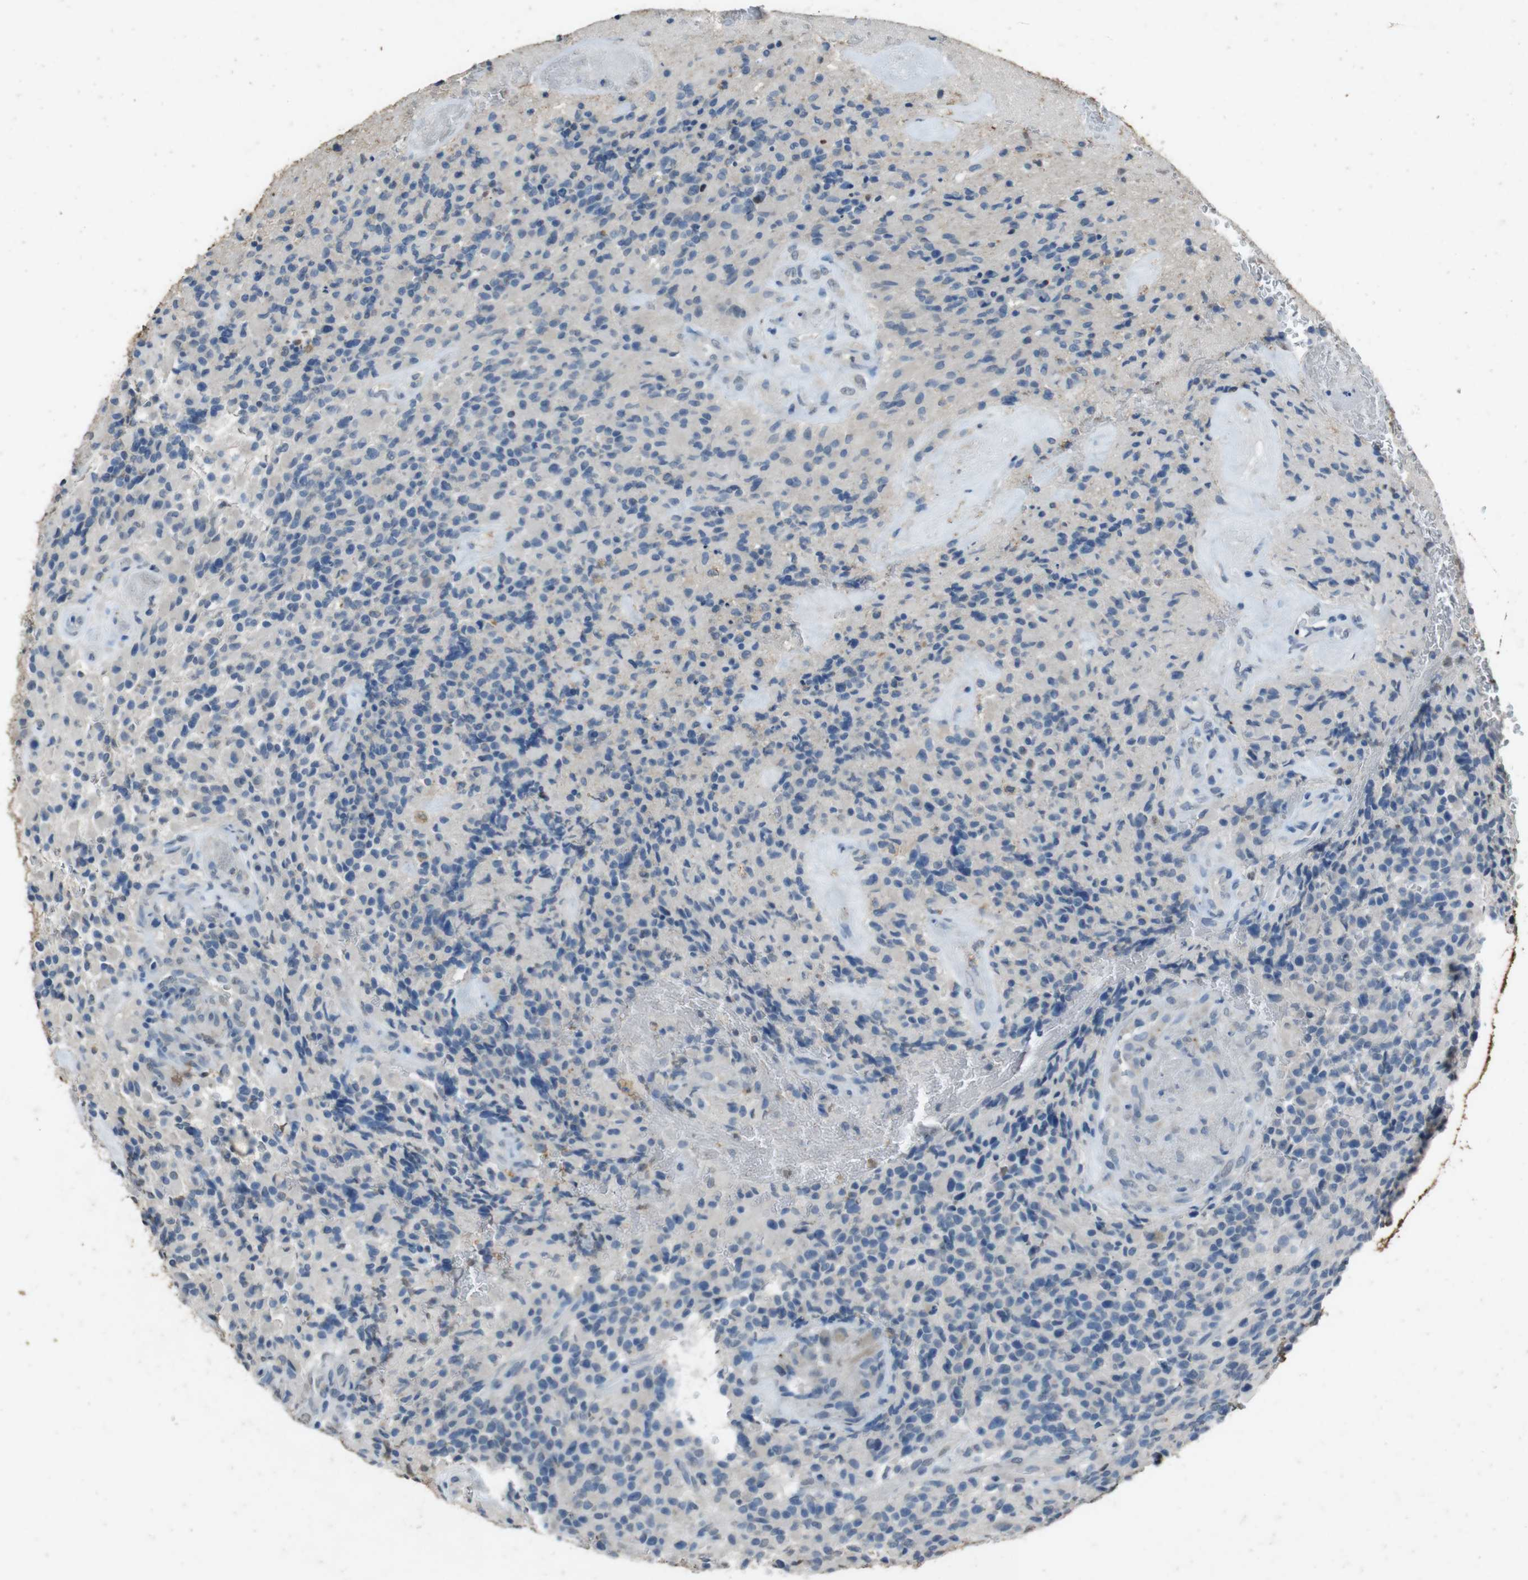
{"staining": {"intensity": "negative", "quantity": "none", "location": "none"}, "tissue": "glioma", "cell_type": "Tumor cells", "image_type": "cancer", "snomed": [{"axis": "morphology", "description": "Glioma, malignant, High grade"}, {"axis": "topography", "description": "Brain"}], "caption": "This is a photomicrograph of immunohistochemistry staining of glioma, which shows no staining in tumor cells. The staining is performed using DAB (3,3'-diaminobenzidine) brown chromogen with nuclei counter-stained in using hematoxylin.", "gene": "STBD1", "patient": {"sex": "male", "age": 71}}